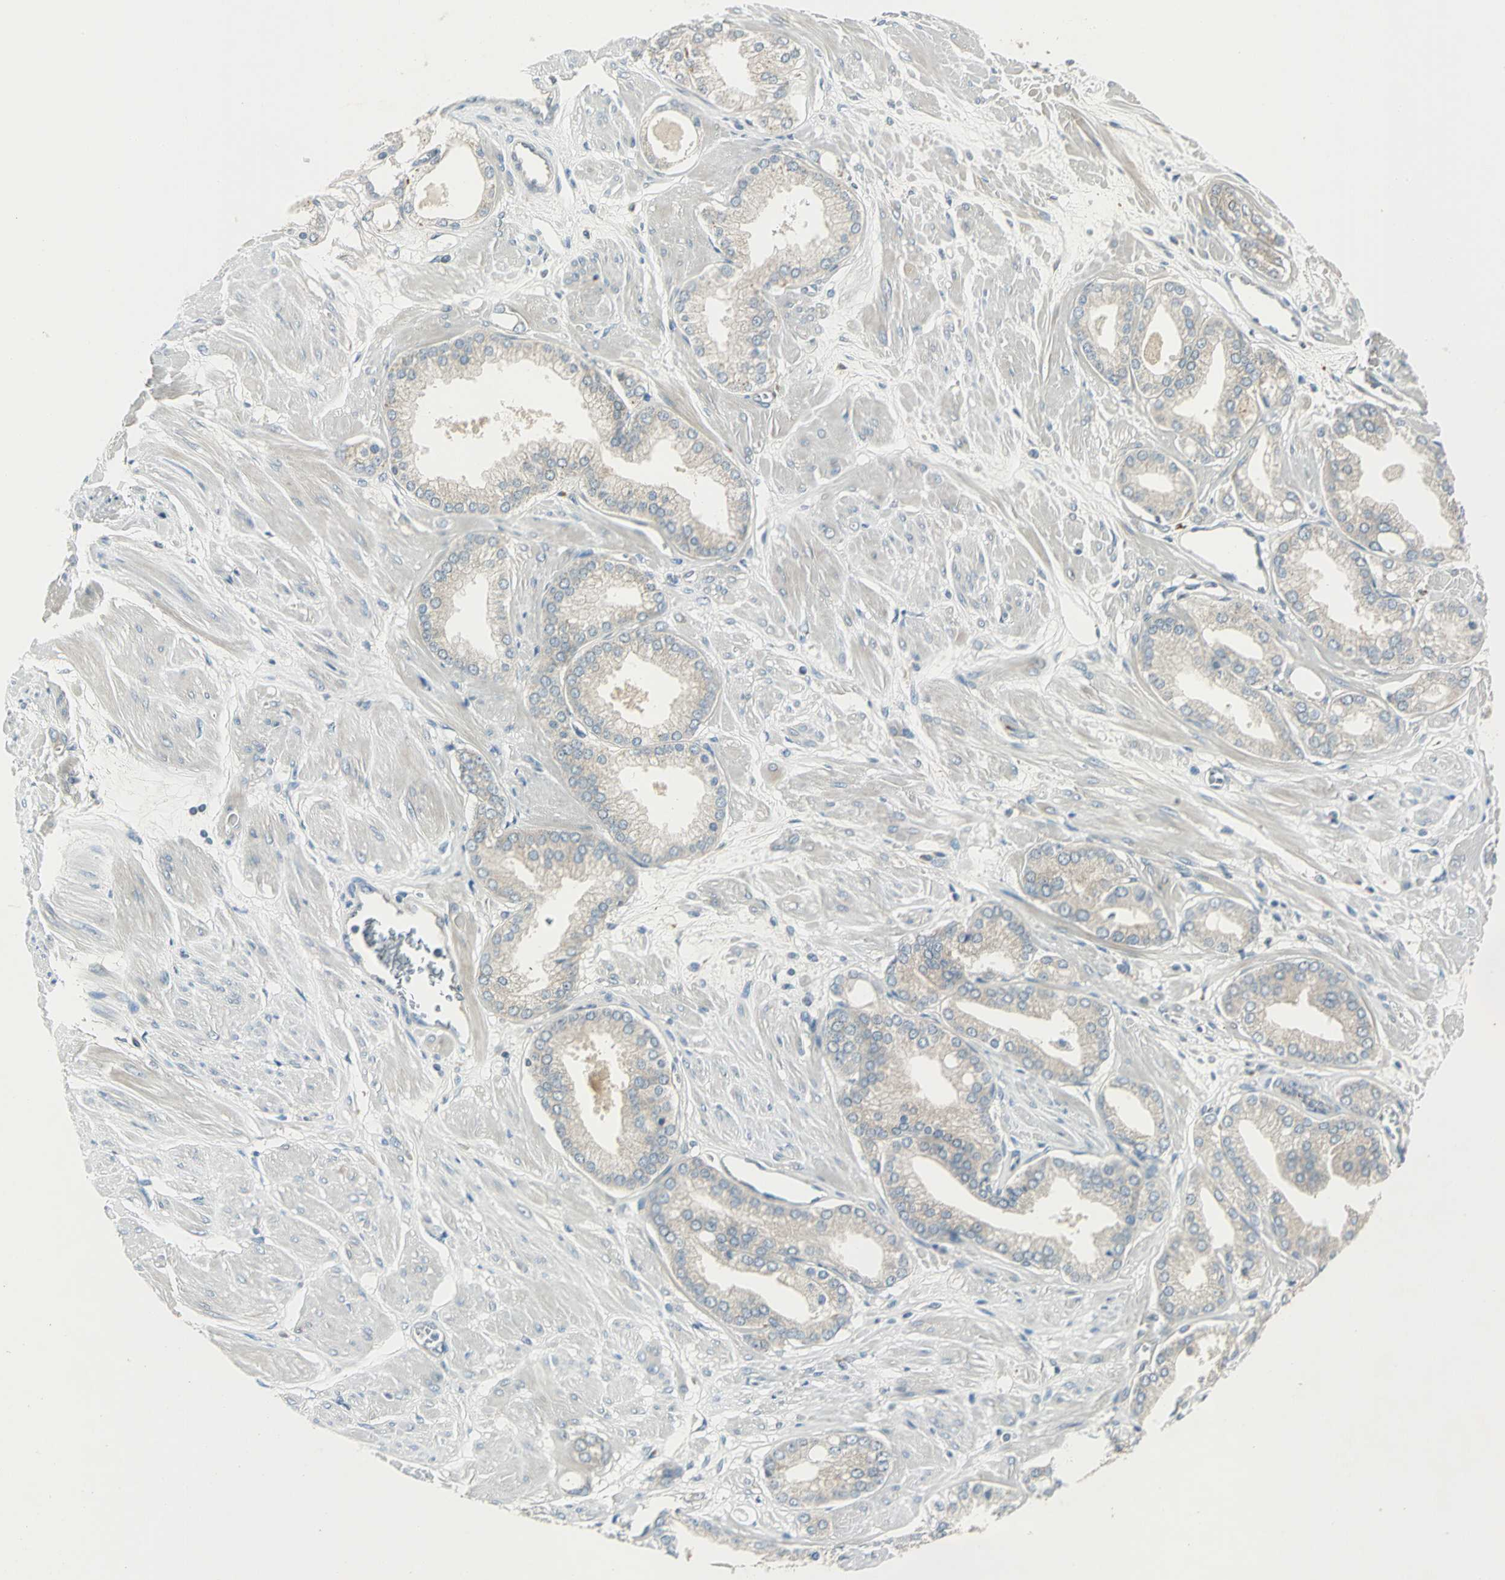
{"staining": {"intensity": "weak", "quantity": ">75%", "location": "cytoplasmic/membranous"}, "tissue": "prostate cancer", "cell_type": "Tumor cells", "image_type": "cancer", "snomed": [{"axis": "morphology", "description": "Adenocarcinoma, High grade"}, {"axis": "topography", "description": "Prostate"}], "caption": "A photomicrograph showing weak cytoplasmic/membranous staining in approximately >75% of tumor cells in prostate high-grade adenocarcinoma, as visualized by brown immunohistochemical staining.", "gene": "PRKAA1", "patient": {"sex": "male", "age": 61}}